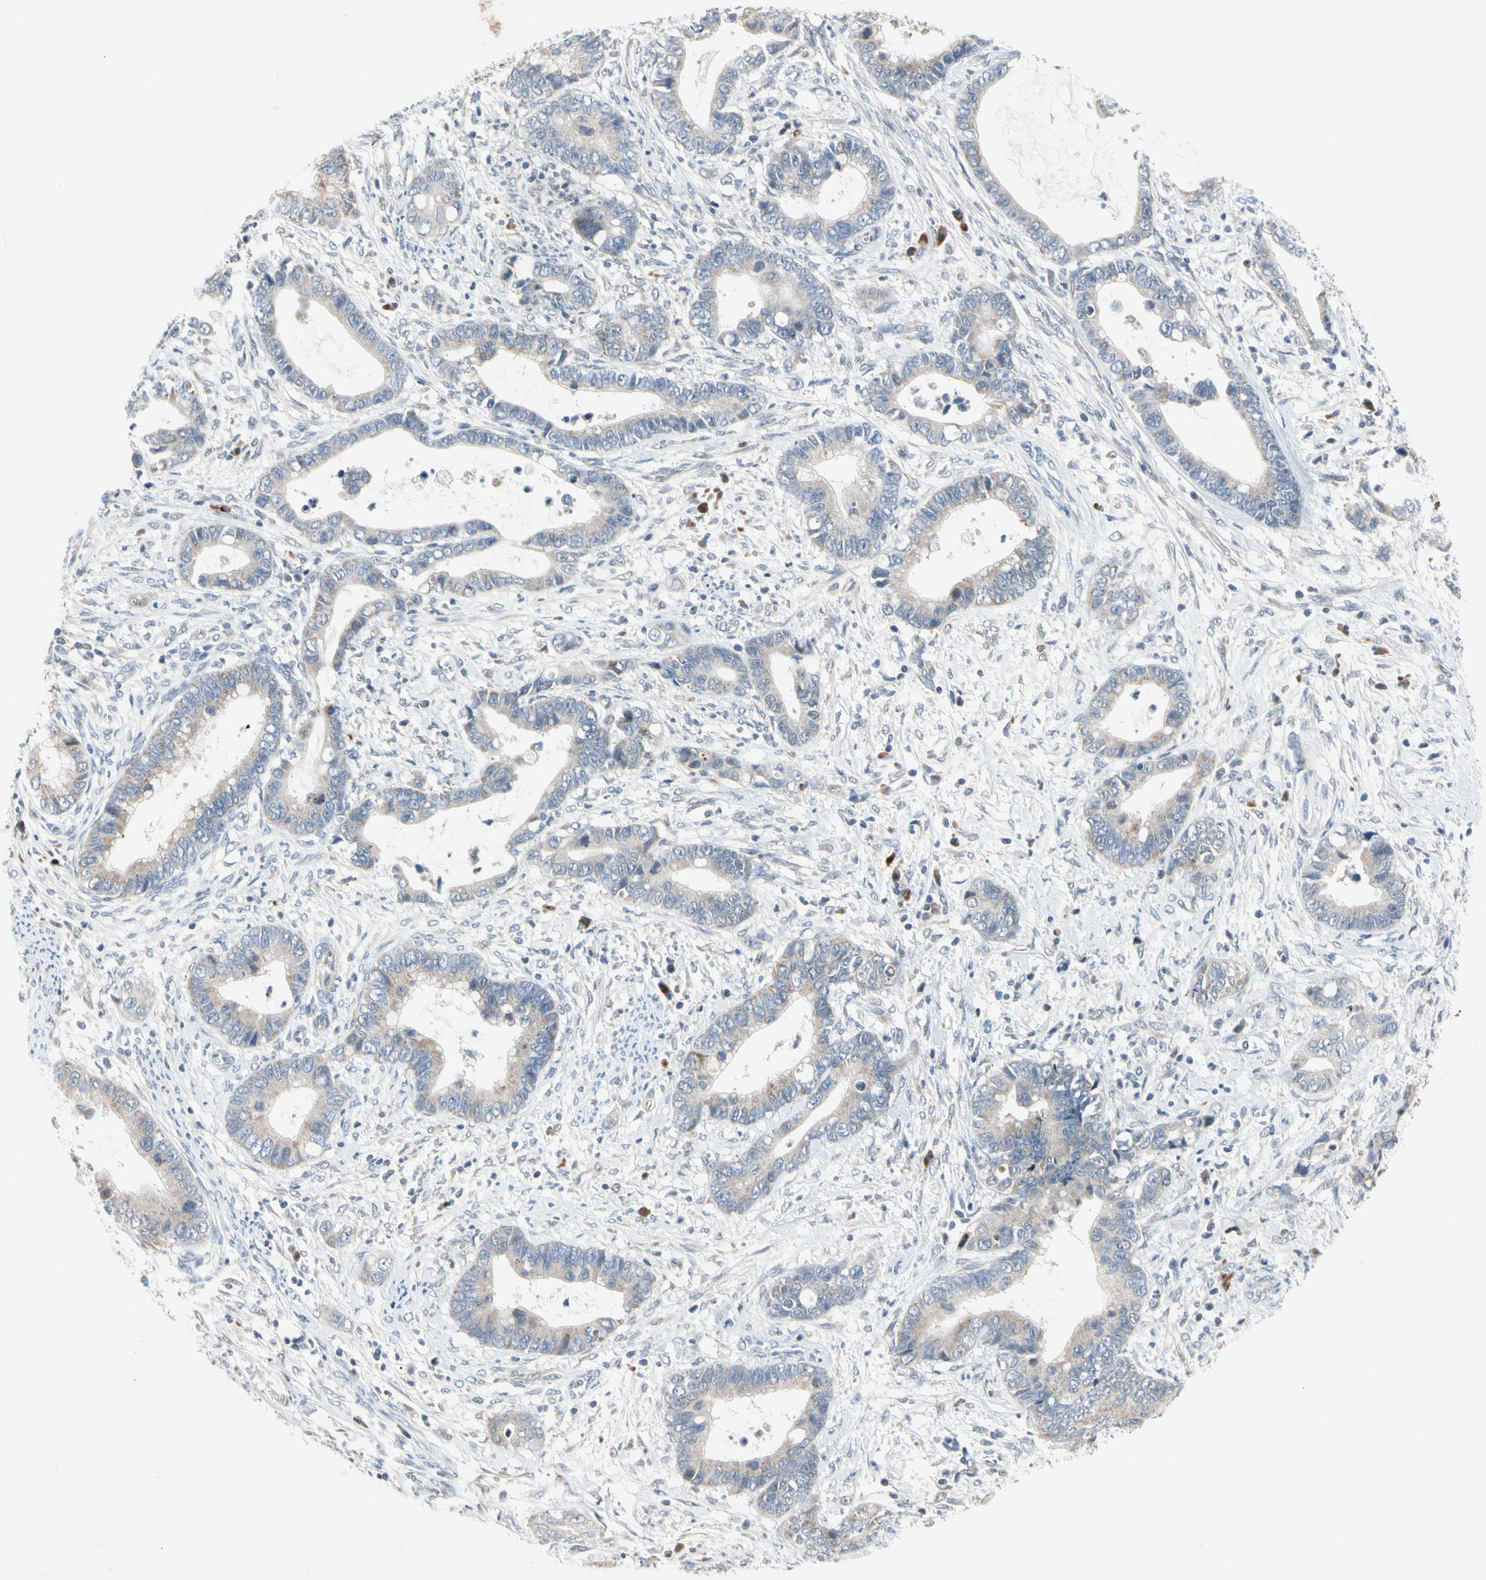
{"staining": {"intensity": "weak", "quantity": "25%-75%", "location": "cytoplasmic/membranous"}, "tissue": "cervical cancer", "cell_type": "Tumor cells", "image_type": "cancer", "snomed": [{"axis": "morphology", "description": "Adenocarcinoma, NOS"}, {"axis": "topography", "description": "Cervix"}], "caption": "Approximately 25%-75% of tumor cells in human adenocarcinoma (cervical) reveal weak cytoplasmic/membranous protein expression as visualized by brown immunohistochemical staining.", "gene": "MARK1", "patient": {"sex": "female", "age": 44}}